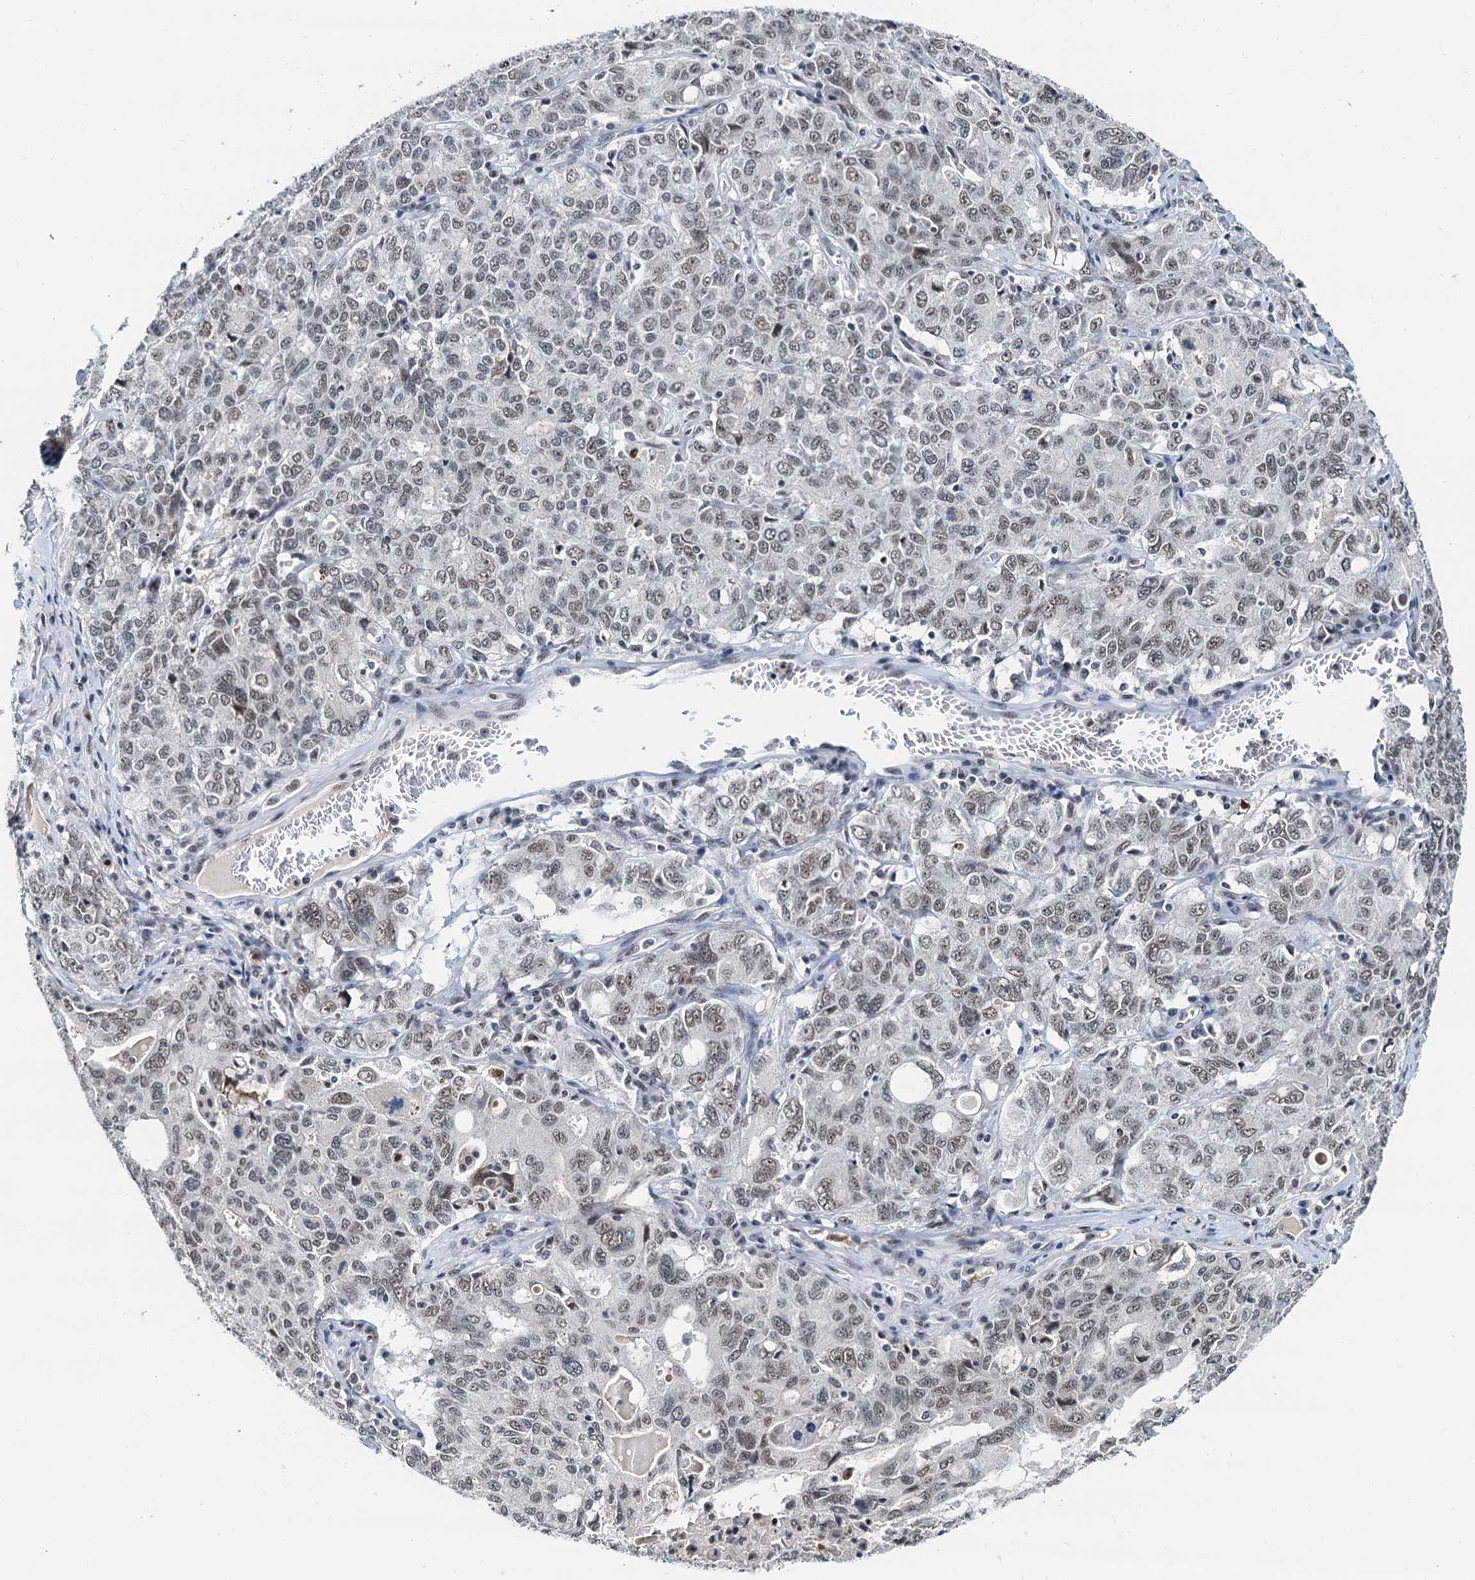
{"staining": {"intensity": "weak", "quantity": ">75%", "location": "nuclear"}, "tissue": "ovarian cancer", "cell_type": "Tumor cells", "image_type": "cancer", "snomed": [{"axis": "morphology", "description": "Carcinoma, endometroid"}, {"axis": "topography", "description": "Ovary"}], "caption": "High-power microscopy captured an IHC histopathology image of endometroid carcinoma (ovarian), revealing weak nuclear expression in approximately >75% of tumor cells. Using DAB (brown) and hematoxylin (blue) stains, captured at high magnification using brightfield microscopy.", "gene": "SNRPD1", "patient": {"sex": "female", "age": 62}}